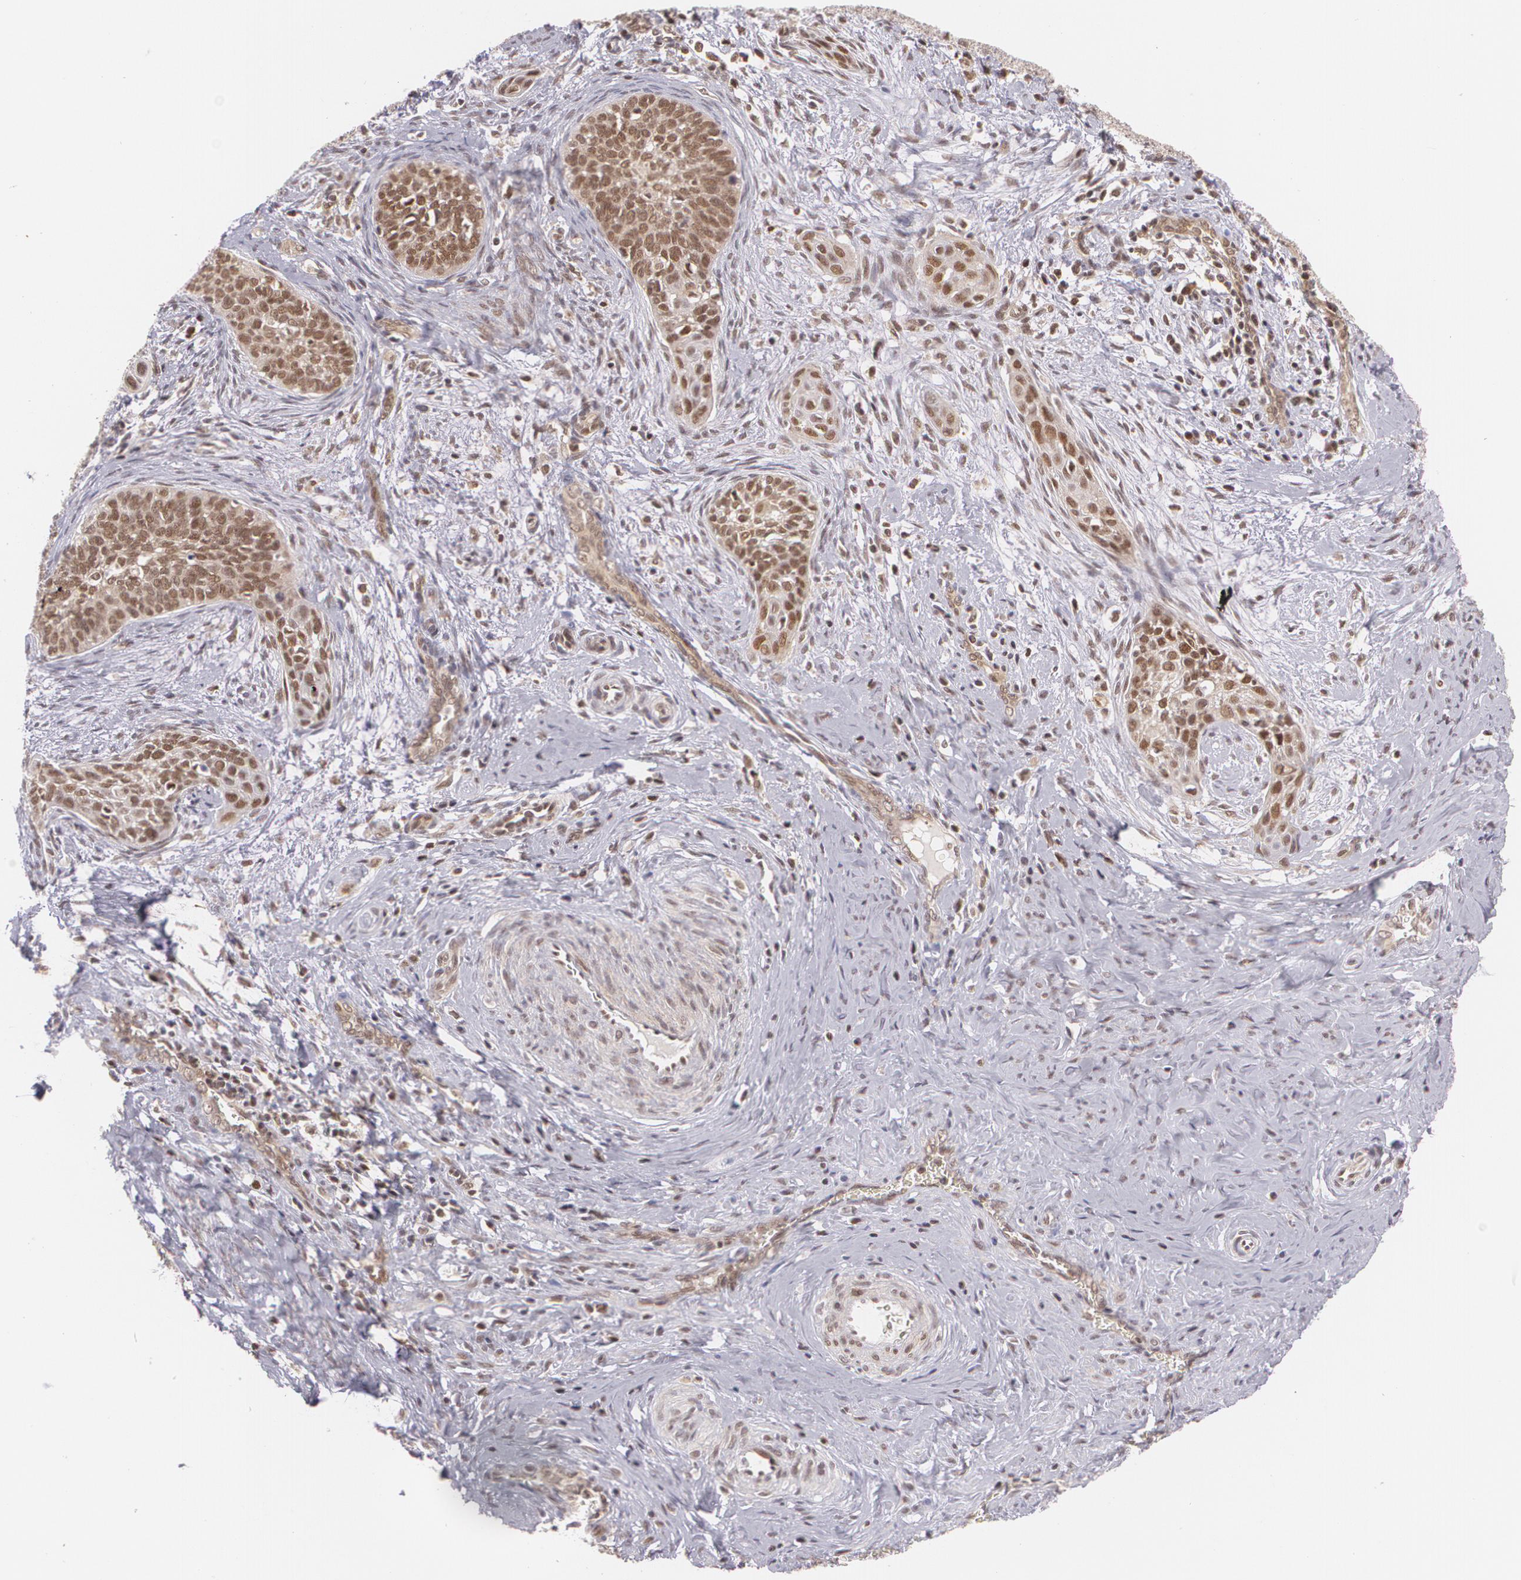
{"staining": {"intensity": "moderate", "quantity": "25%-75%", "location": "cytoplasmic/membranous,nuclear"}, "tissue": "cervical cancer", "cell_type": "Tumor cells", "image_type": "cancer", "snomed": [{"axis": "morphology", "description": "Squamous cell carcinoma, NOS"}, {"axis": "topography", "description": "Cervix"}], "caption": "Immunohistochemical staining of human cervical cancer (squamous cell carcinoma) displays medium levels of moderate cytoplasmic/membranous and nuclear protein staining in approximately 25%-75% of tumor cells.", "gene": "CUL2", "patient": {"sex": "female", "age": 33}}